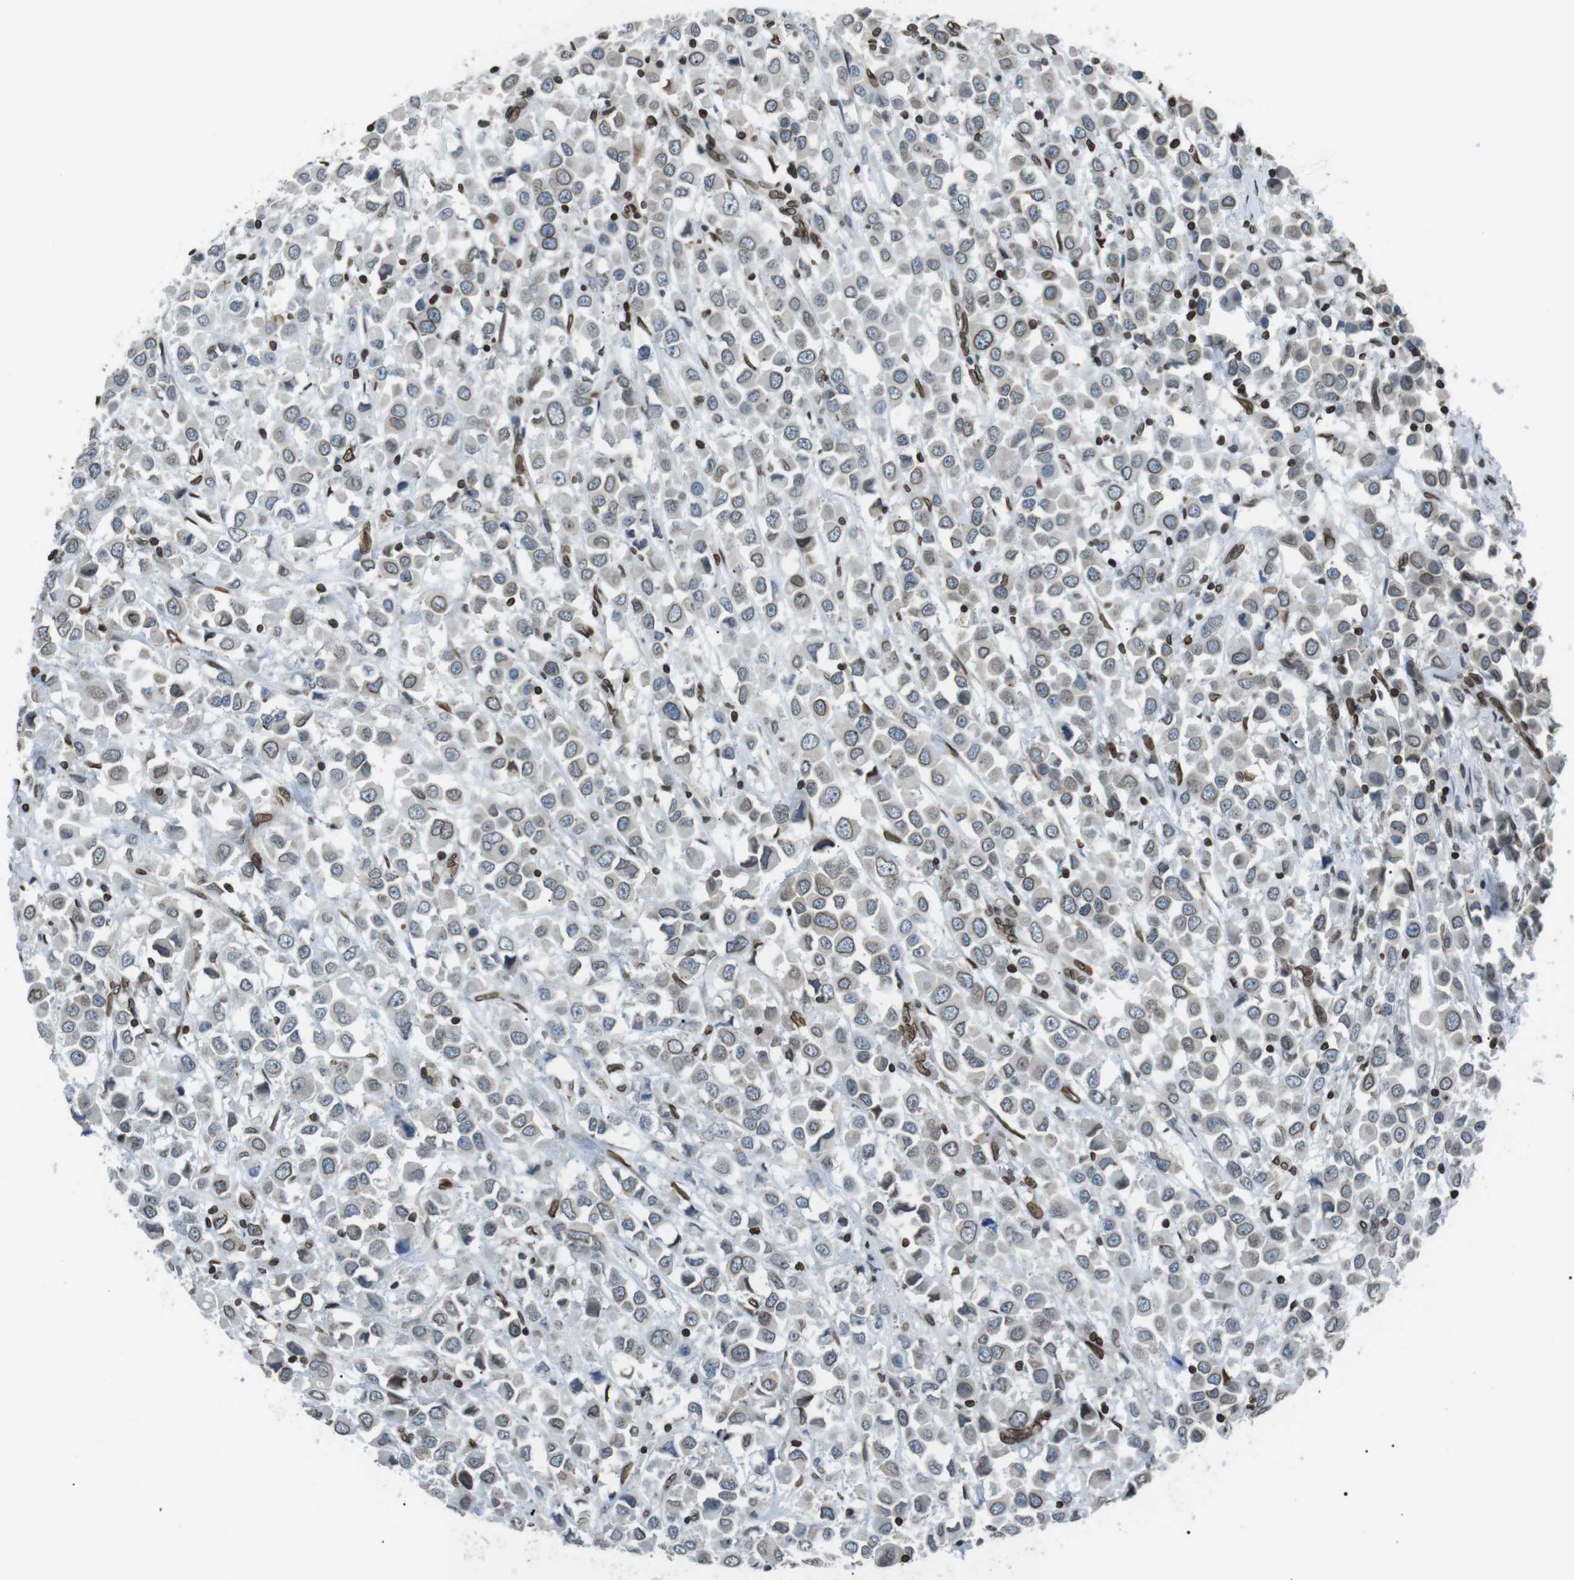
{"staining": {"intensity": "moderate", "quantity": "25%-75%", "location": "cytoplasmic/membranous,nuclear"}, "tissue": "breast cancer", "cell_type": "Tumor cells", "image_type": "cancer", "snomed": [{"axis": "morphology", "description": "Duct carcinoma"}, {"axis": "topography", "description": "Breast"}], "caption": "Breast cancer (infiltrating ductal carcinoma) tissue reveals moderate cytoplasmic/membranous and nuclear positivity in about 25%-75% of tumor cells", "gene": "TMX4", "patient": {"sex": "female", "age": 61}}